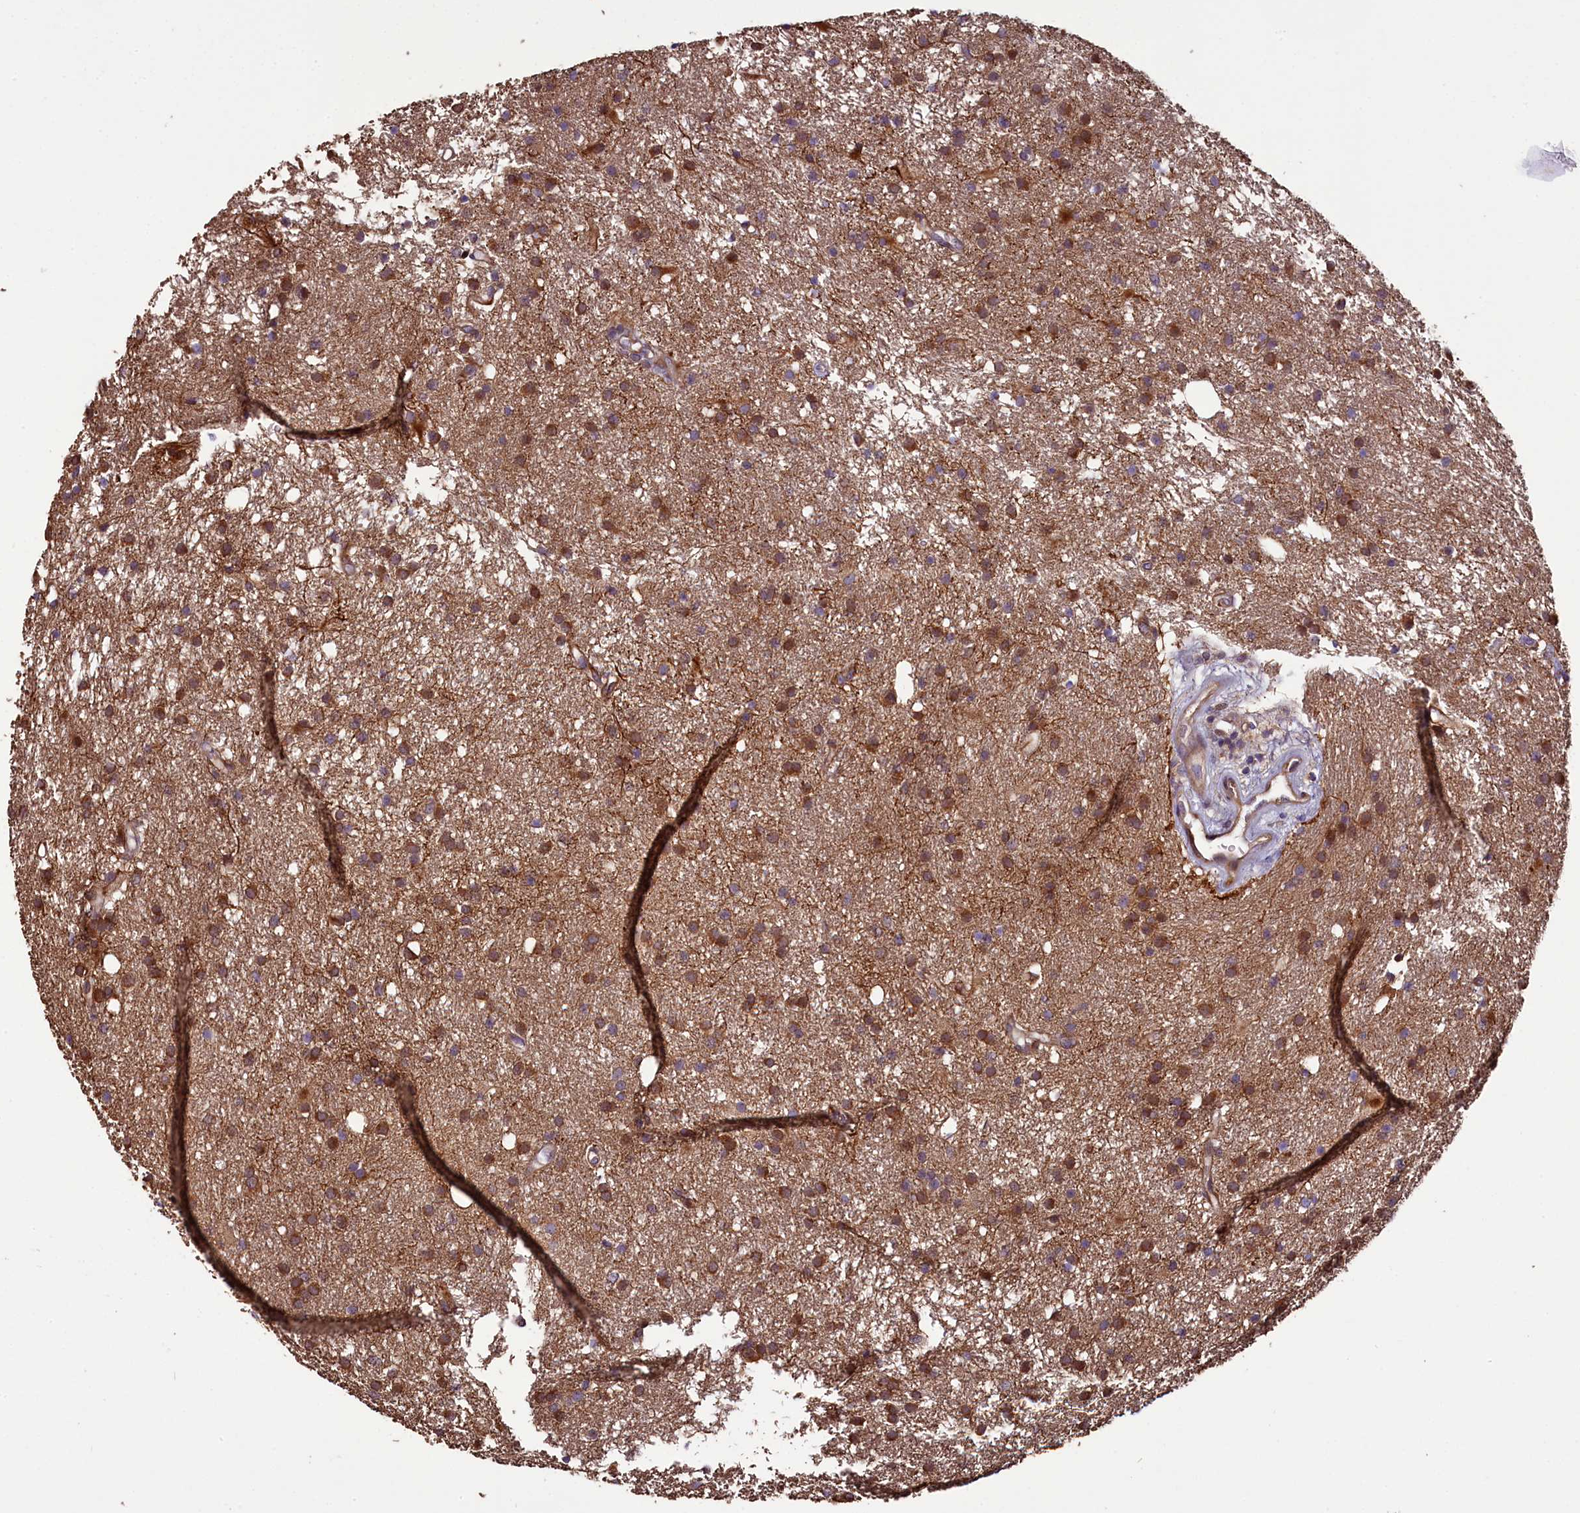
{"staining": {"intensity": "moderate", "quantity": ">75%", "location": "cytoplasmic/membranous"}, "tissue": "glioma", "cell_type": "Tumor cells", "image_type": "cancer", "snomed": [{"axis": "morphology", "description": "Glioma, malignant, High grade"}, {"axis": "topography", "description": "Brain"}], "caption": "IHC staining of glioma, which shows medium levels of moderate cytoplasmic/membranous expression in approximately >75% of tumor cells indicating moderate cytoplasmic/membranous protein expression. The staining was performed using DAB (brown) for protein detection and nuclei were counterstained in hematoxylin (blue).", "gene": "RPUSD2", "patient": {"sex": "male", "age": 77}}